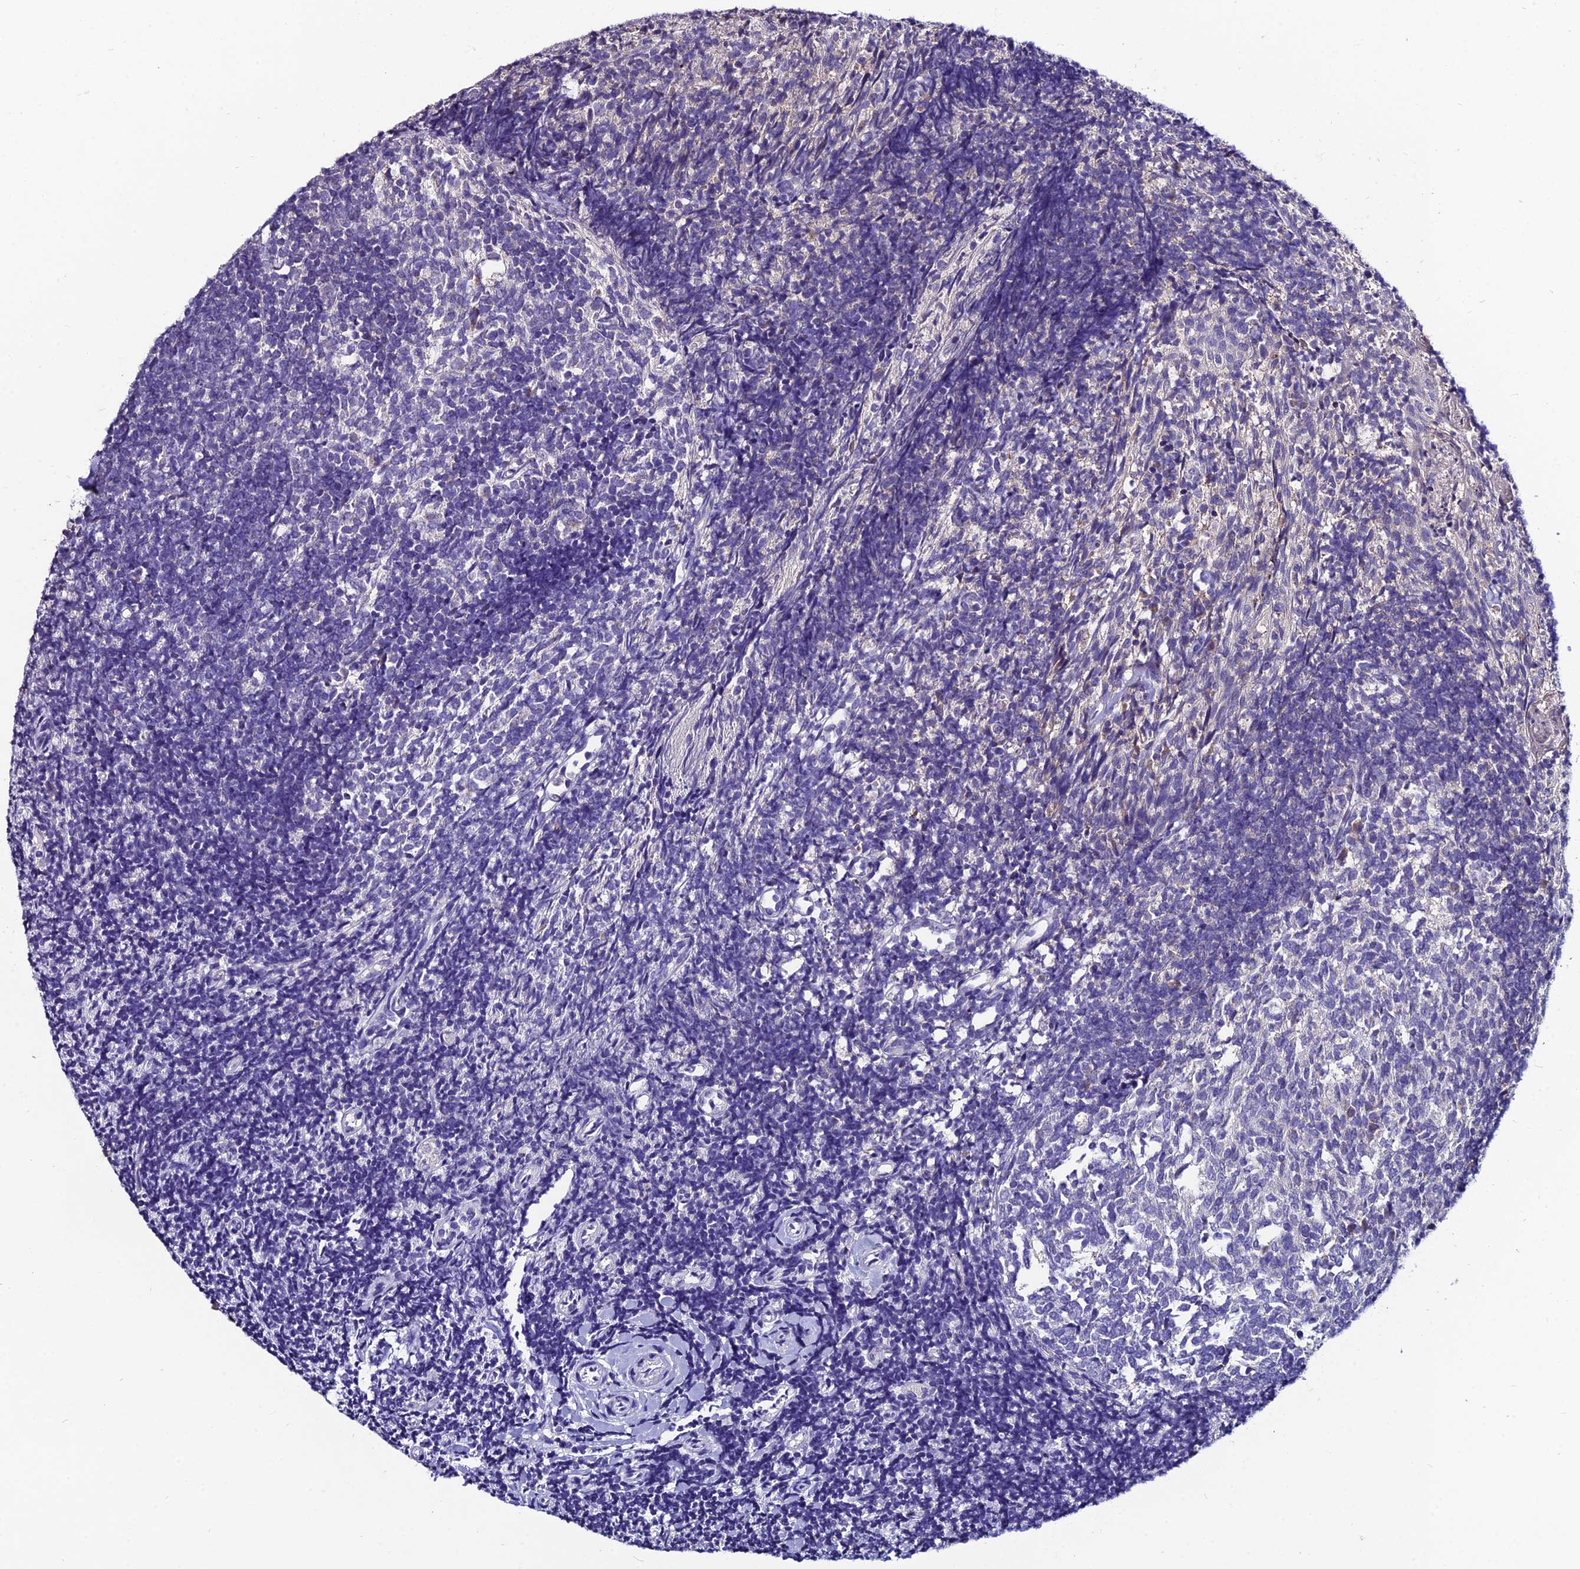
{"staining": {"intensity": "negative", "quantity": "none", "location": "none"}, "tissue": "tonsil", "cell_type": "Germinal center cells", "image_type": "normal", "snomed": [{"axis": "morphology", "description": "Normal tissue, NOS"}, {"axis": "topography", "description": "Tonsil"}], "caption": "An immunohistochemistry photomicrograph of normal tonsil is shown. There is no staining in germinal center cells of tonsil.", "gene": "LGALS7", "patient": {"sex": "female", "age": 10}}